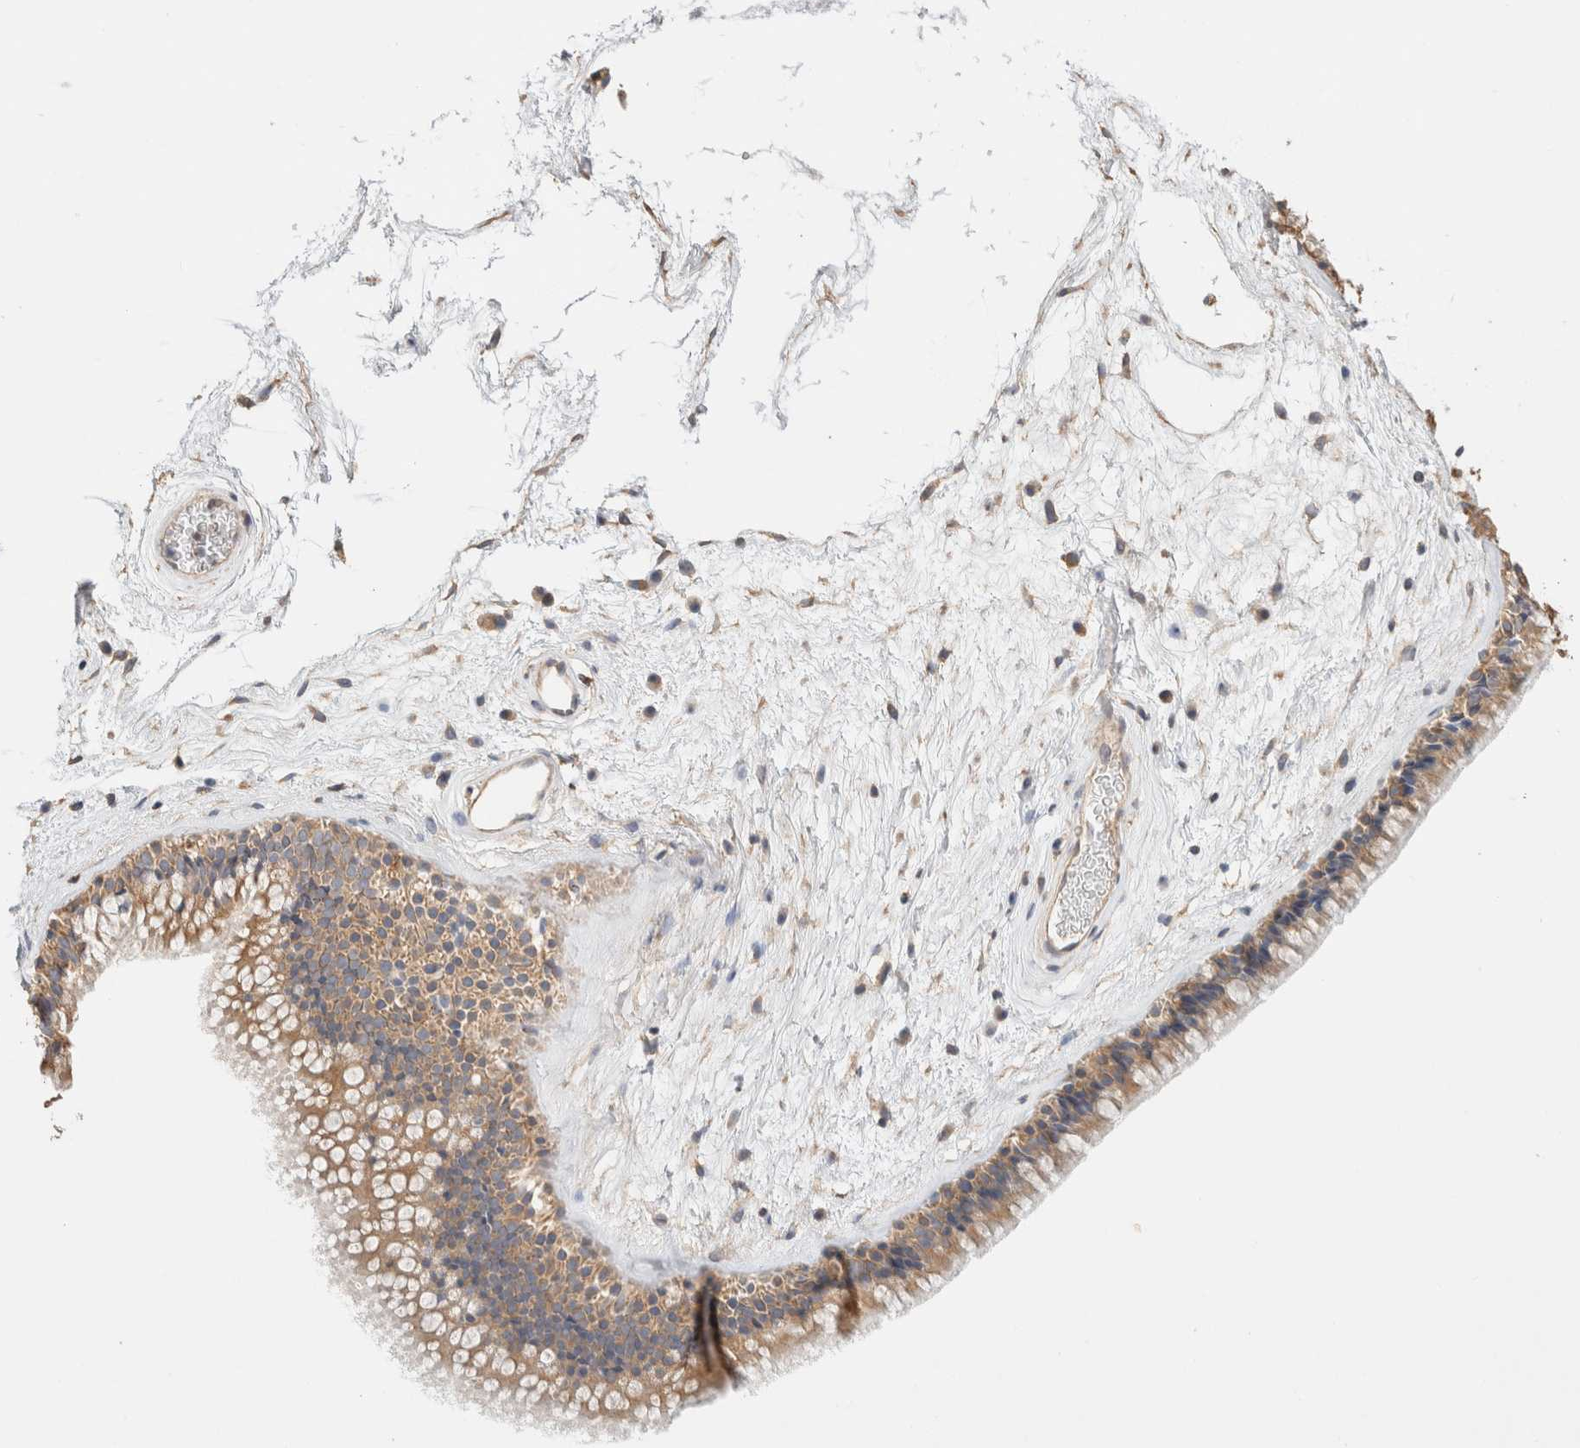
{"staining": {"intensity": "moderate", "quantity": ">75%", "location": "cytoplasmic/membranous"}, "tissue": "nasopharynx", "cell_type": "Respiratory epithelial cells", "image_type": "normal", "snomed": [{"axis": "morphology", "description": "Normal tissue, NOS"}, {"axis": "morphology", "description": "Inflammation, NOS"}, {"axis": "topography", "description": "Nasopharynx"}], "caption": "Immunohistochemical staining of benign human nasopharynx shows >75% levels of moderate cytoplasmic/membranous protein positivity in about >75% of respiratory epithelial cells.", "gene": "B3GNTL1", "patient": {"sex": "male", "age": 48}}